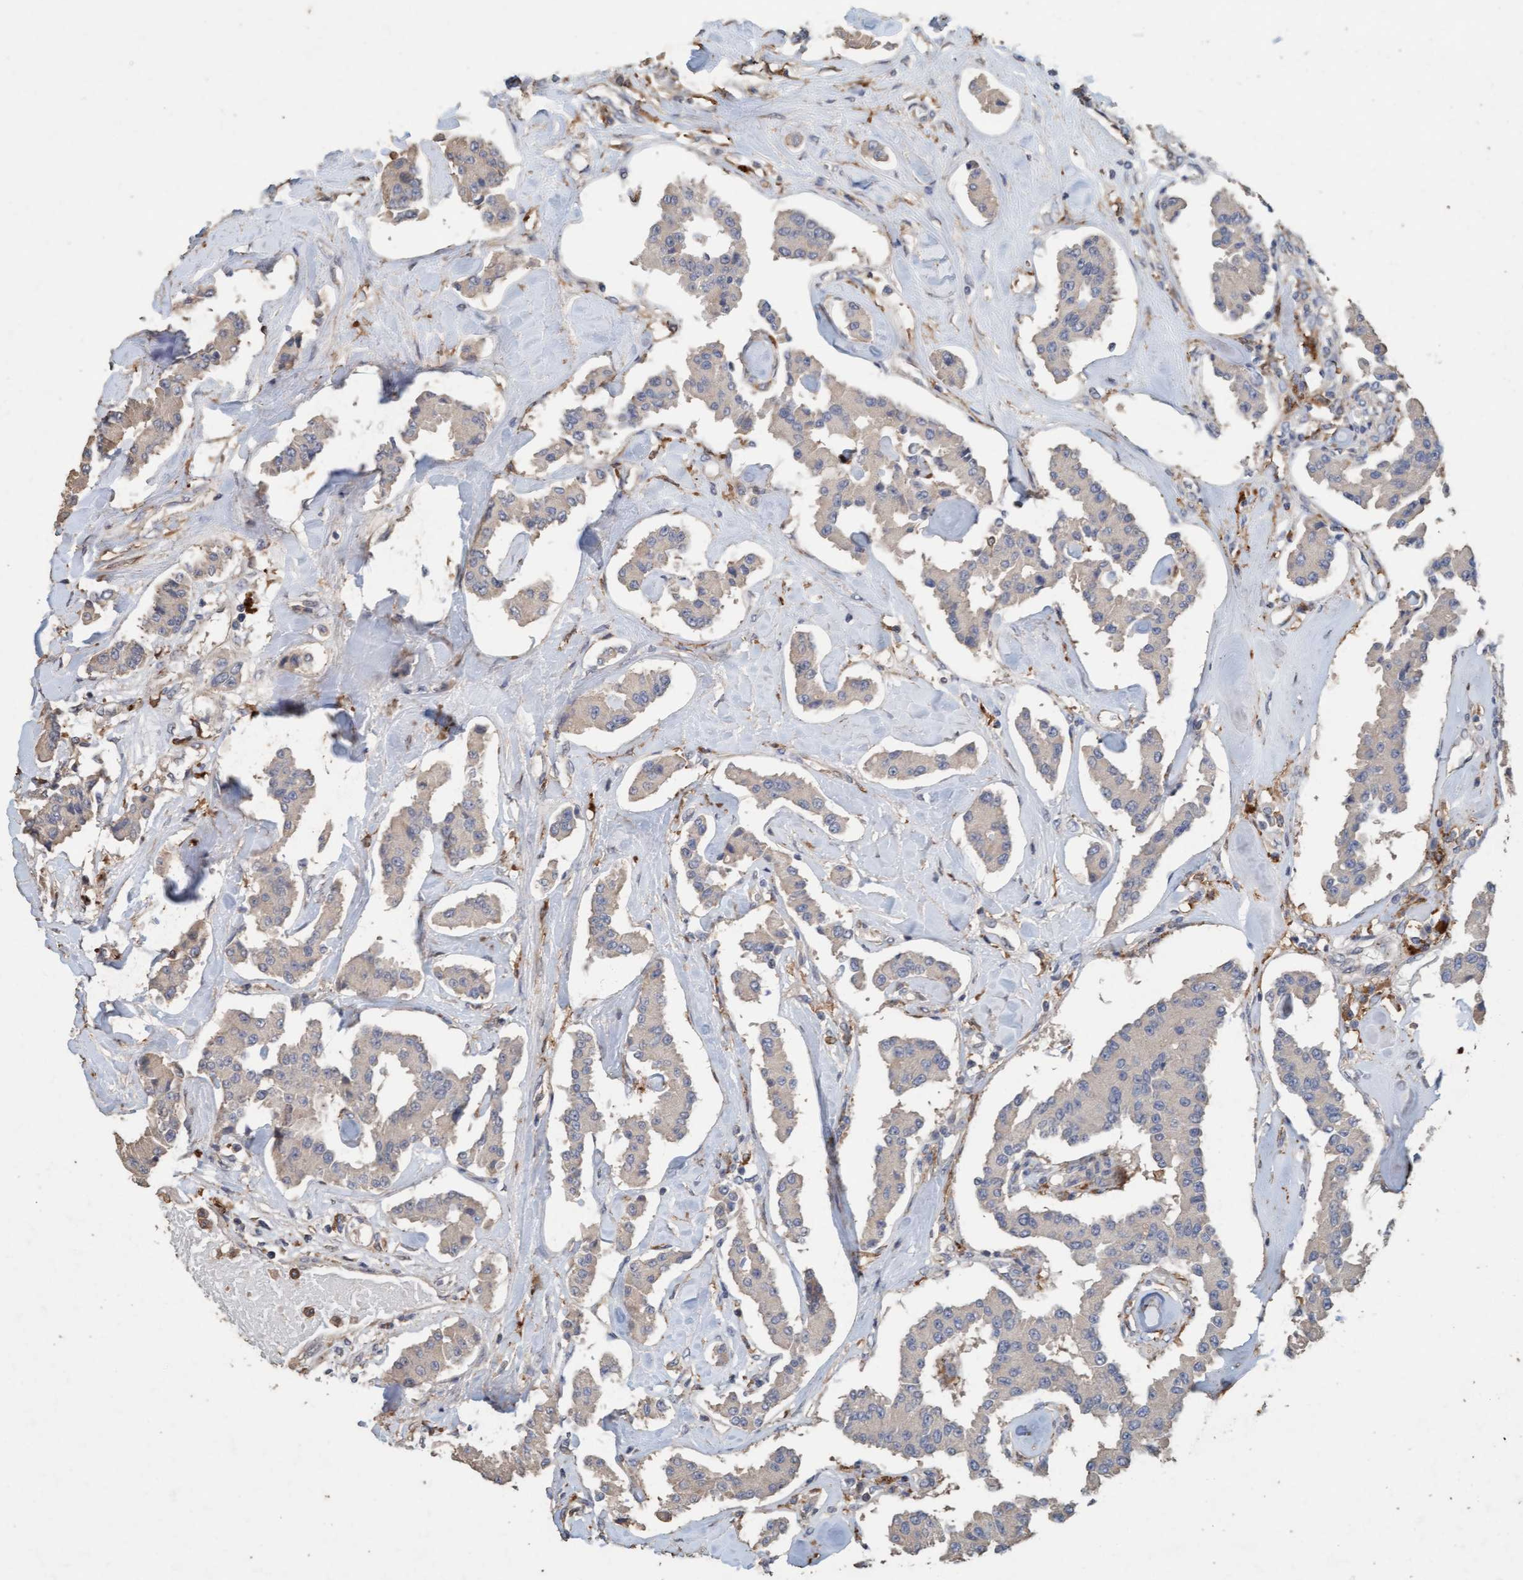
{"staining": {"intensity": "negative", "quantity": "none", "location": "none"}, "tissue": "carcinoid", "cell_type": "Tumor cells", "image_type": "cancer", "snomed": [{"axis": "morphology", "description": "Carcinoid, malignant, NOS"}, {"axis": "topography", "description": "Pancreas"}], "caption": "Protein analysis of carcinoid shows no significant expression in tumor cells.", "gene": "LONRF1", "patient": {"sex": "male", "age": 41}}